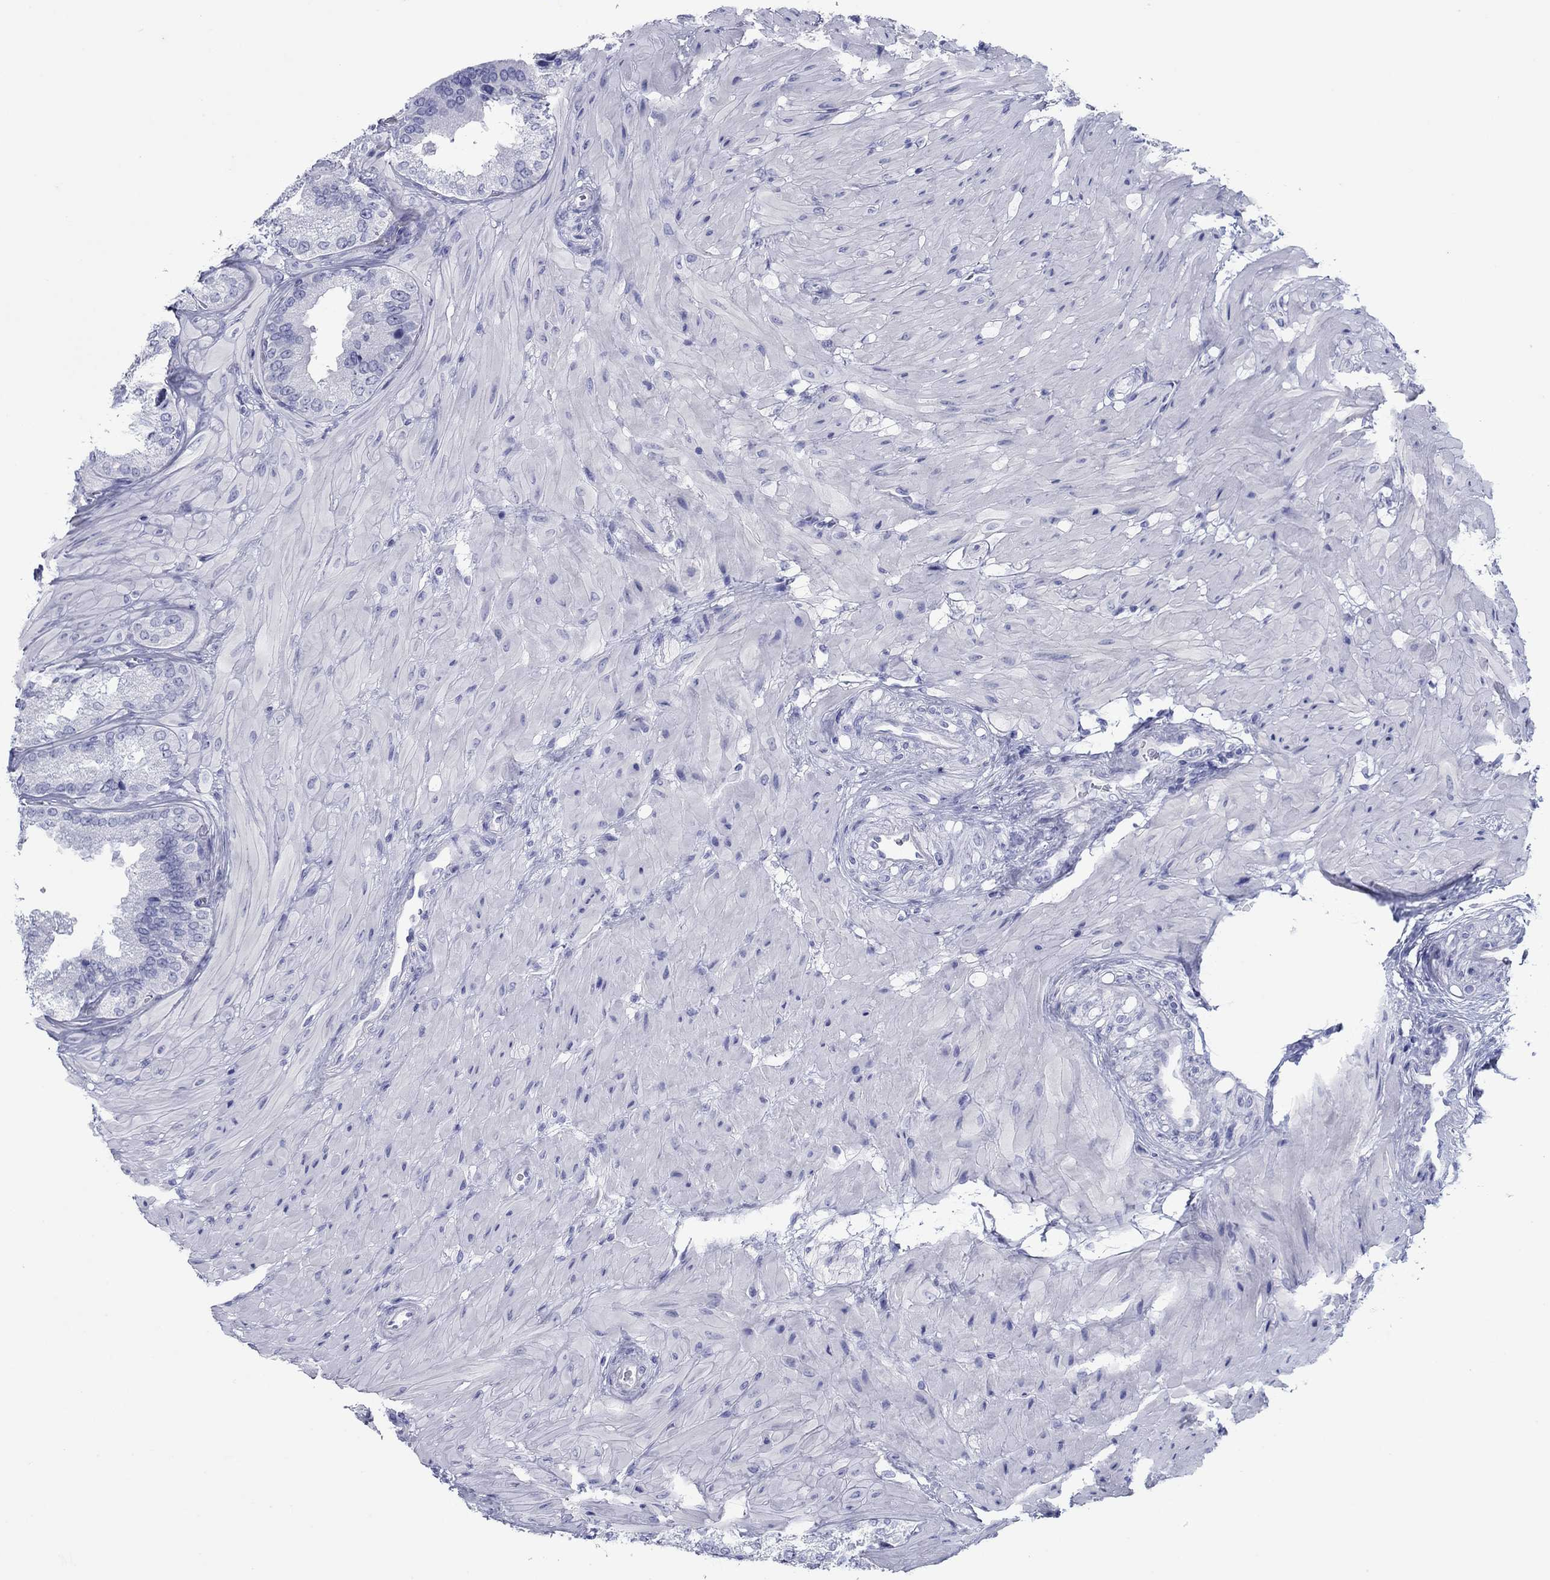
{"staining": {"intensity": "negative", "quantity": "none", "location": "none"}, "tissue": "seminal vesicle", "cell_type": "Glandular cells", "image_type": "normal", "snomed": [{"axis": "morphology", "description": "Normal tissue, NOS"}, {"axis": "topography", "description": "Seminal veicle"}], "caption": "IHC micrograph of unremarkable seminal vesicle: human seminal vesicle stained with DAB (3,3'-diaminobenzidine) reveals no significant protein staining in glandular cells.", "gene": "ATP4A", "patient": {"sex": "male", "age": 37}}